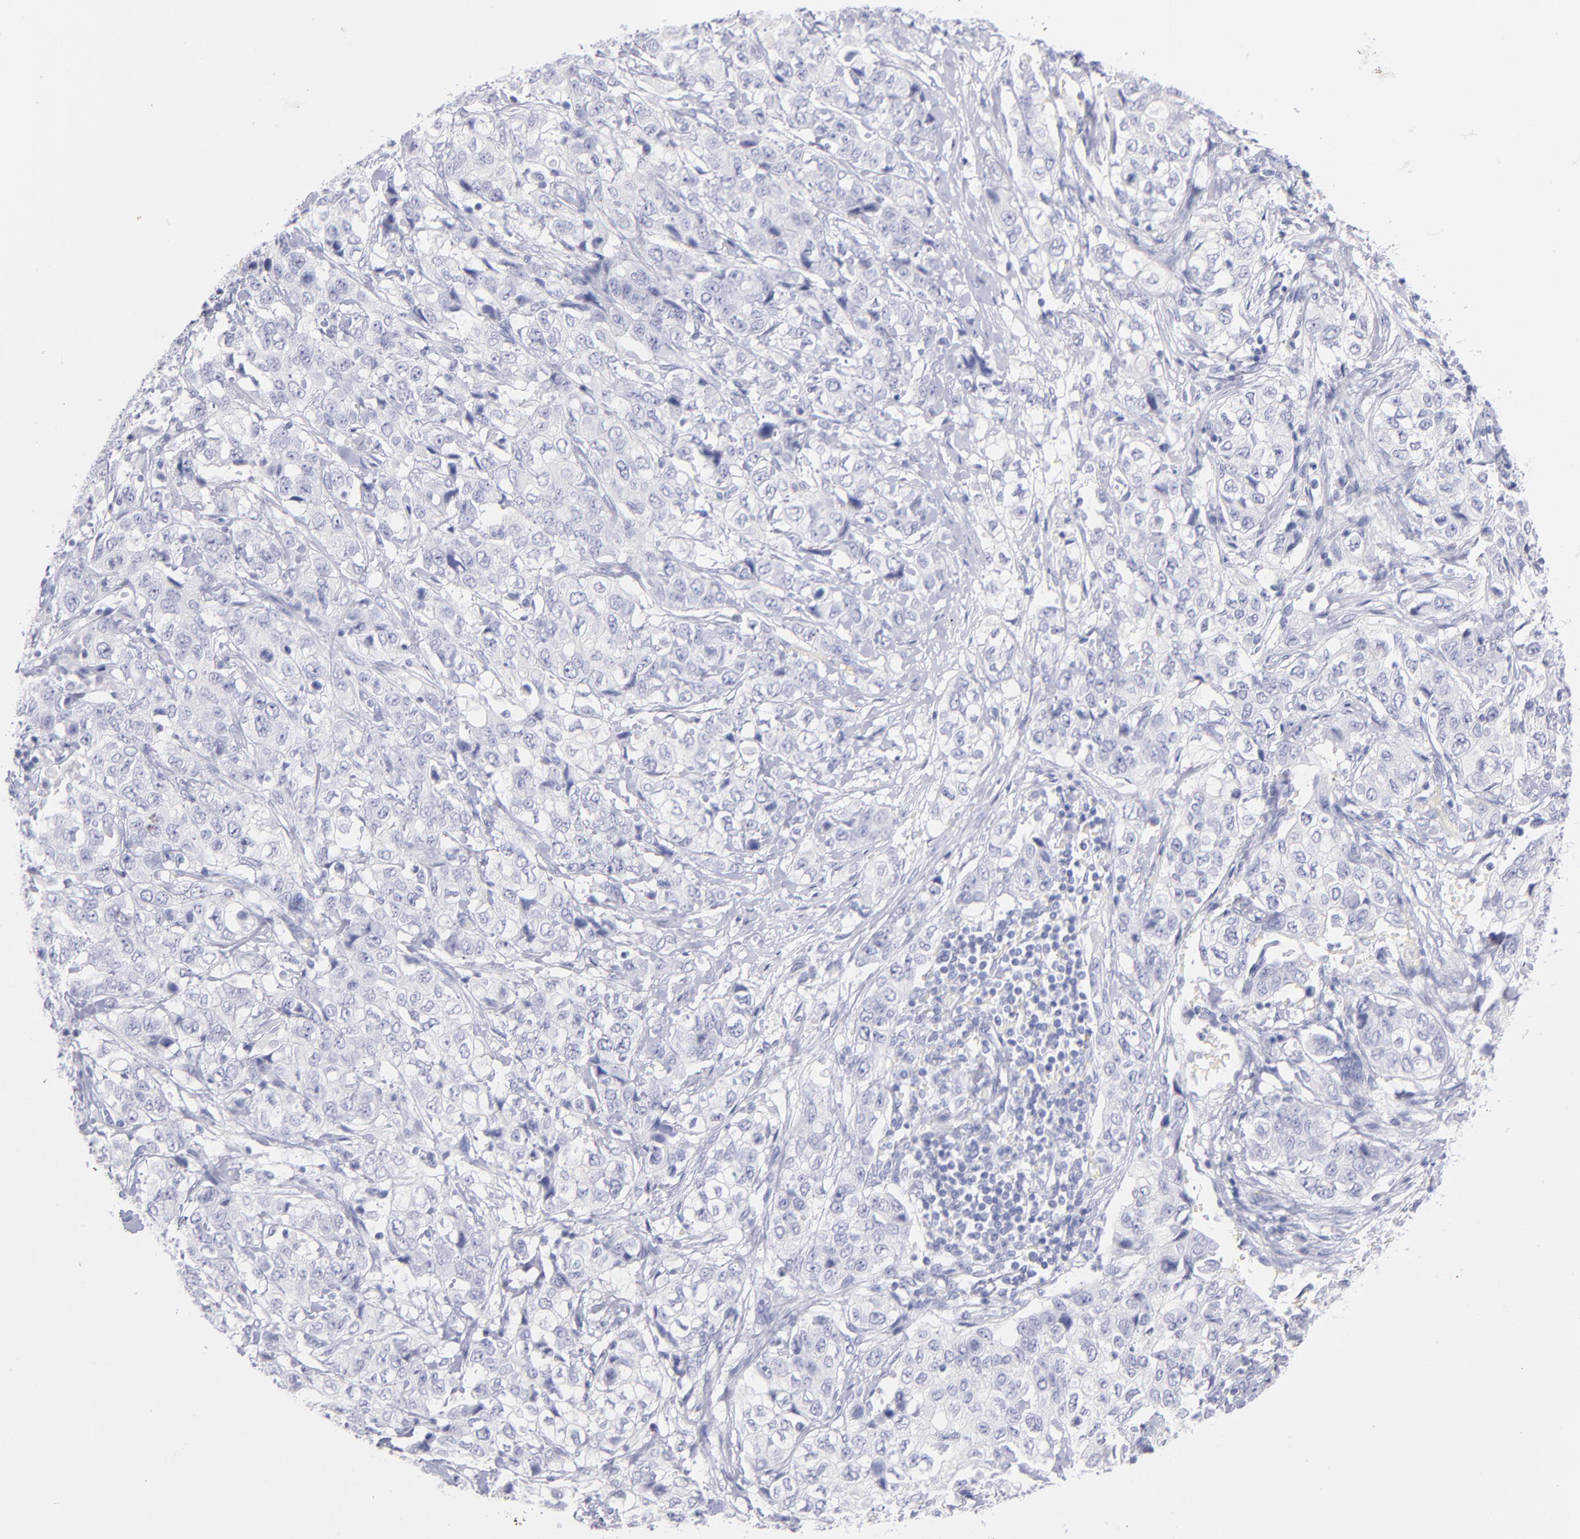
{"staining": {"intensity": "negative", "quantity": "none", "location": "none"}, "tissue": "stomach cancer", "cell_type": "Tumor cells", "image_type": "cancer", "snomed": [{"axis": "morphology", "description": "Adenocarcinoma, NOS"}, {"axis": "topography", "description": "Stomach"}], "caption": "High power microscopy micrograph of an immunohistochemistry histopathology image of stomach adenocarcinoma, revealing no significant staining in tumor cells.", "gene": "SCGN", "patient": {"sex": "male", "age": 48}}